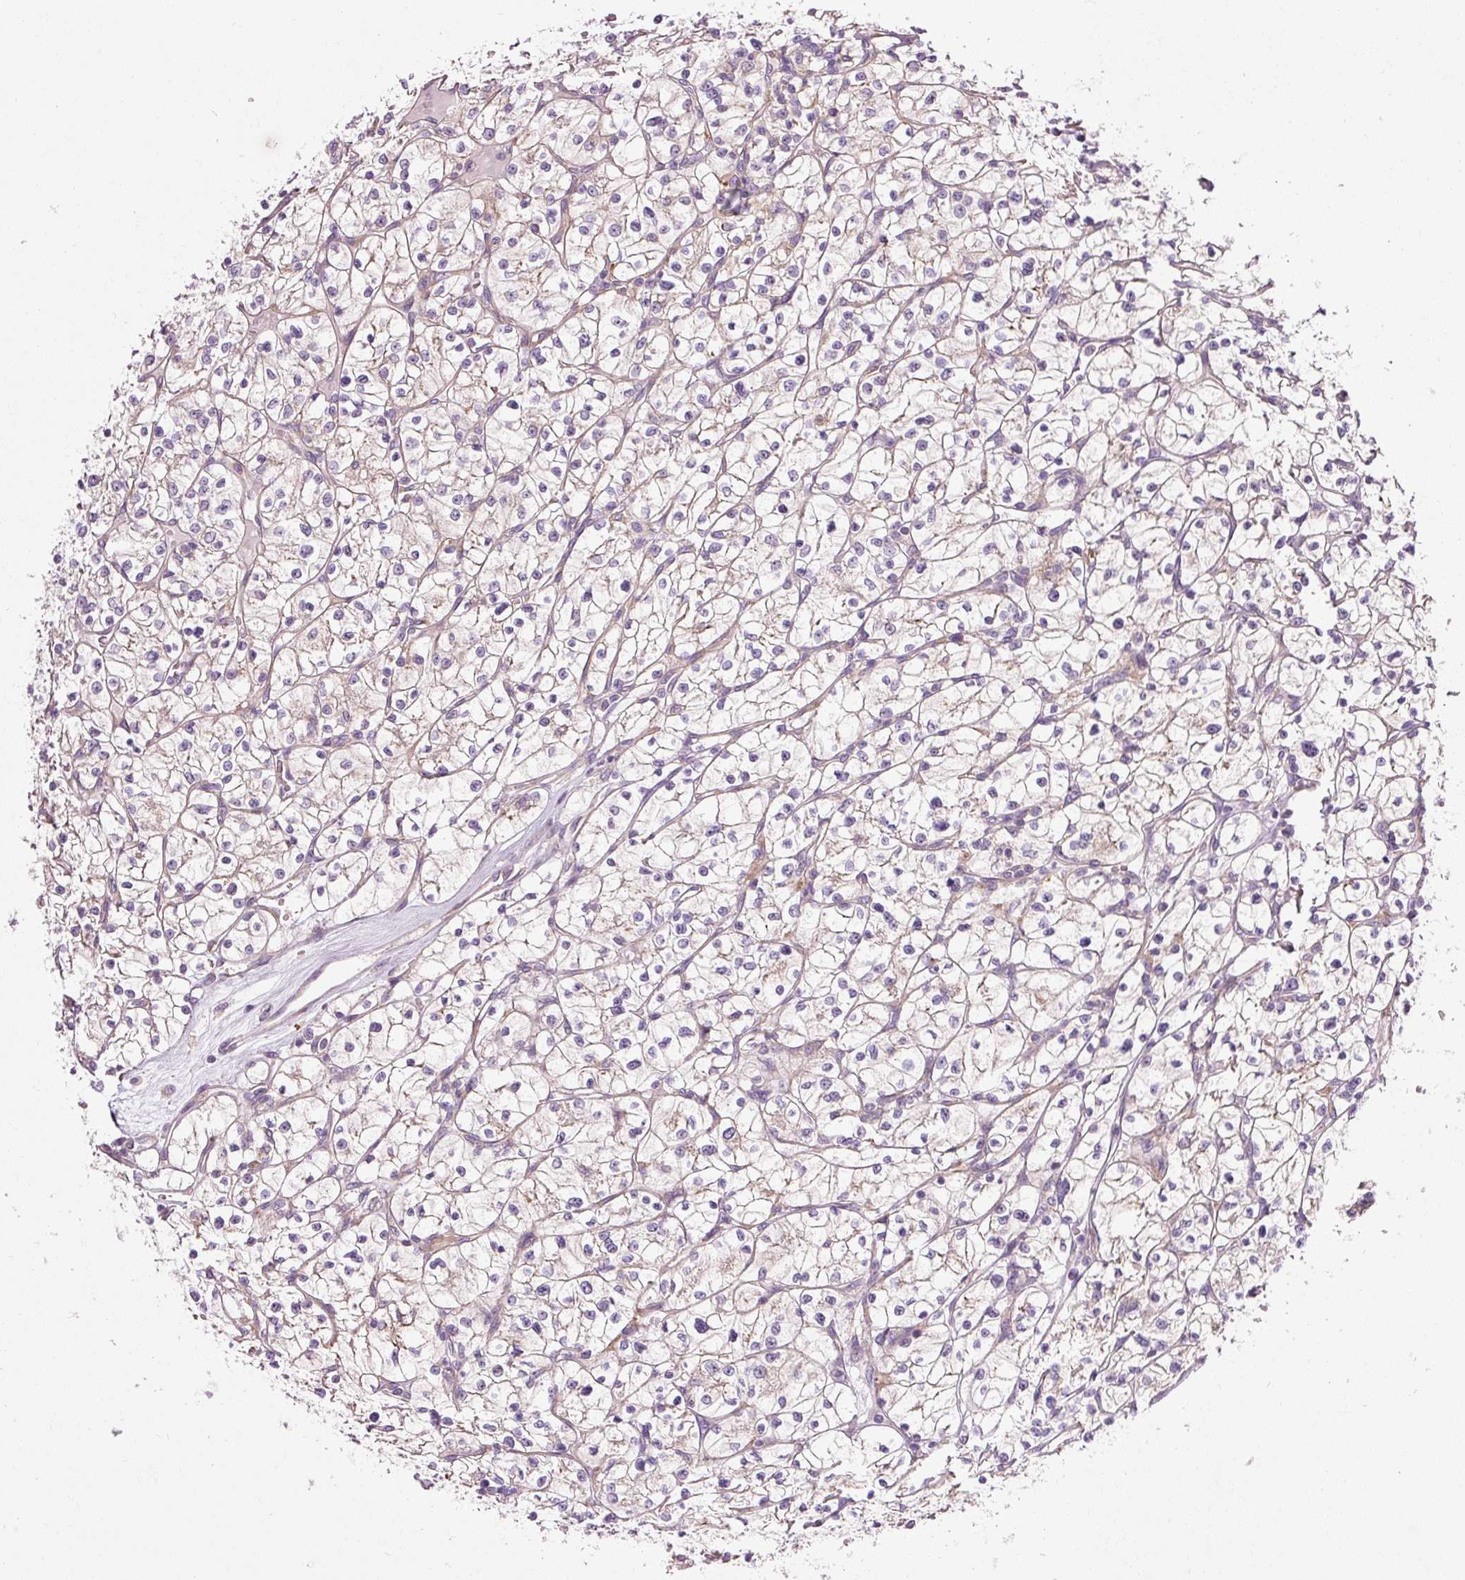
{"staining": {"intensity": "weak", "quantity": ">75%", "location": "cytoplasmic/membranous"}, "tissue": "renal cancer", "cell_type": "Tumor cells", "image_type": "cancer", "snomed": [{"axis": "morphology", "description": "Adenocarcinoma, NOS"}, {"axis": "topography", "description": "Kidney"}], "caption": "Human renal adenocarcinoma stained for a protein (brown) exhibits weak cytoplasmic/membranous positive positivity in about >75% of tumor cells.", "gene": "RPL10A", "patient": {"sex": "female", "age": 64}}